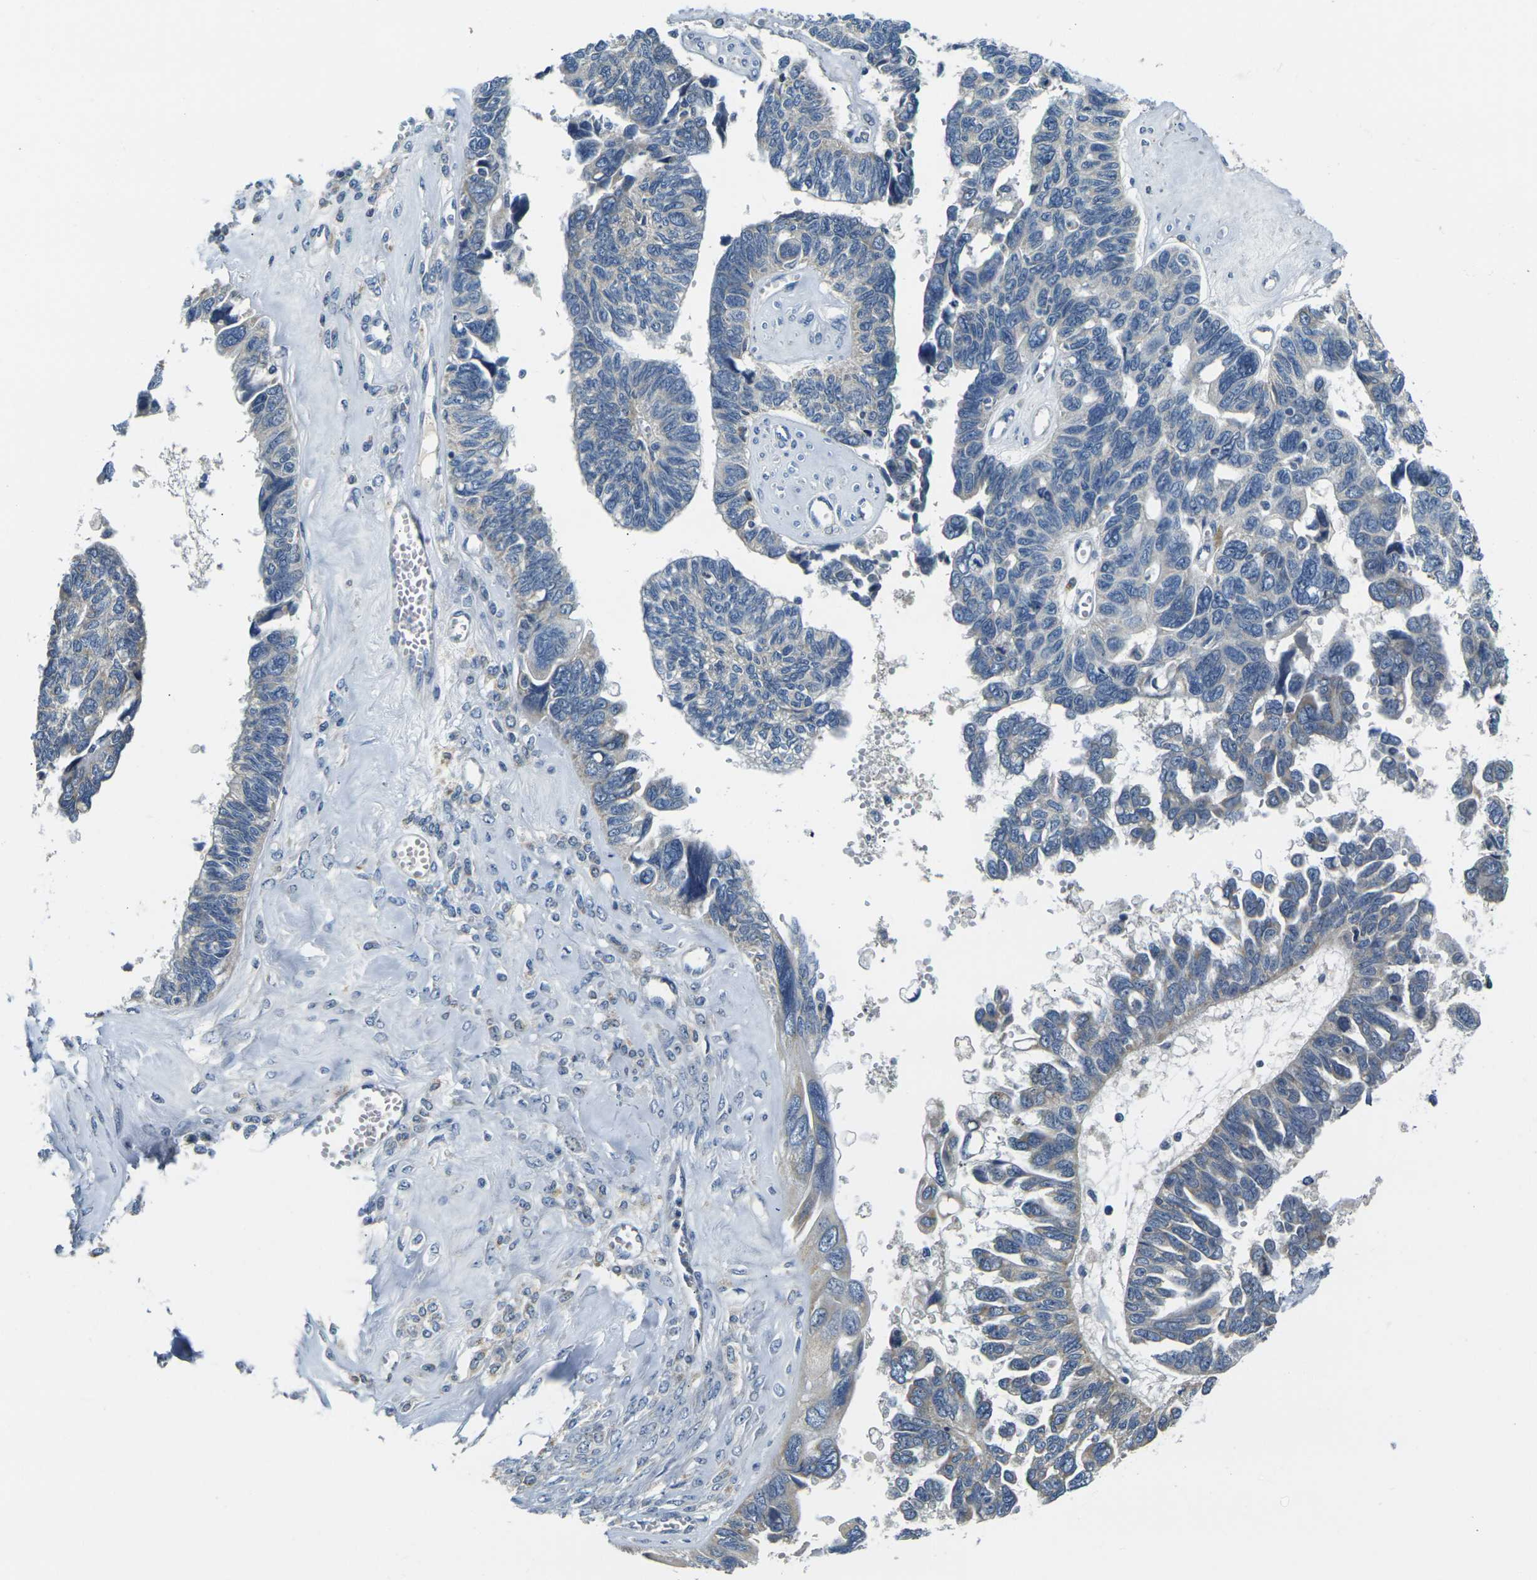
{"staining": {"intensity": "weak", "quantity": "<25%", "location": "cytoplasmic/membranous"}, "tissue": "ovarian cancer", "cell_type": "Tumor cells", "image_type": "cancer", "snomed": [{"axis": "morphology", "description": "Cystadenocarcinoma, serous, NOS"}, {"axis": "topography", "description": "Ovary"}], "caption": "An immunohistochemistry (IHC) micrograph of ovarian serous cystadenocarcinoma is shown. There is no staining in tumor cells of ovarian serous cystadenocarcinoma.", "gene": "SHISAL2B", "patient": {"sex": "female", "age": 79}}